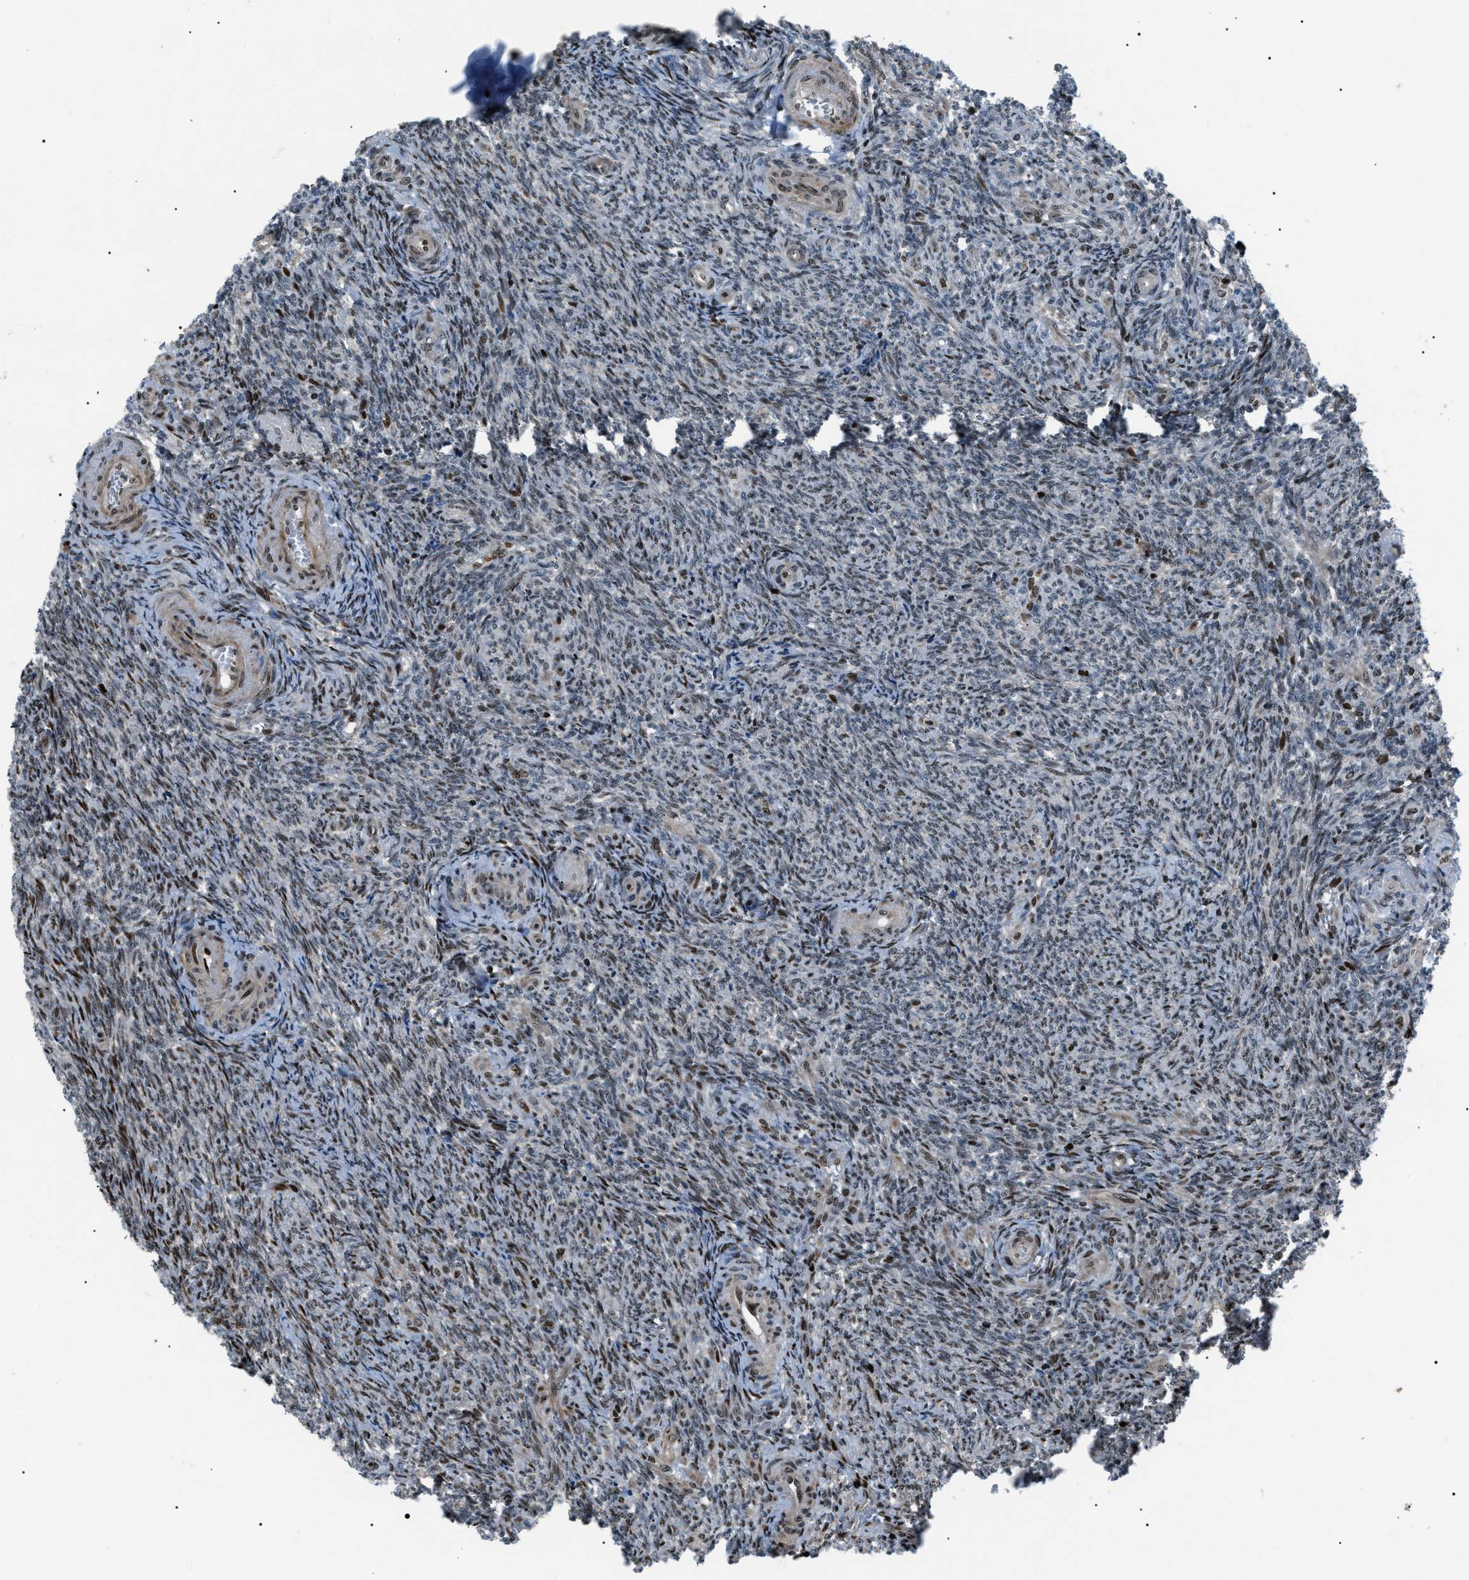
{"staining": {"intensity": "strong", "quantity": ">75%", "location": "cytoplasmic/membranous,nuclear"}, "tissue": "ovary", "cell_type": "Follicle cells", "image_type": "normal", "snomed": [{"axis": "morphology", "description": "Normal tissue, NOS"}, {"axis": "topography", "description": "Ovary"}], "caption": "Protein staining by immunohistochemistry displays strong cytoplasmic/membranous,nuclear positivity in approximately >75% of follicle cells in benign ovary. (brown staining indicates protein expression, while blue staining denotes nuclei).", "gene": "PRKX", "patient": {"sex": "female", "age": 41}}